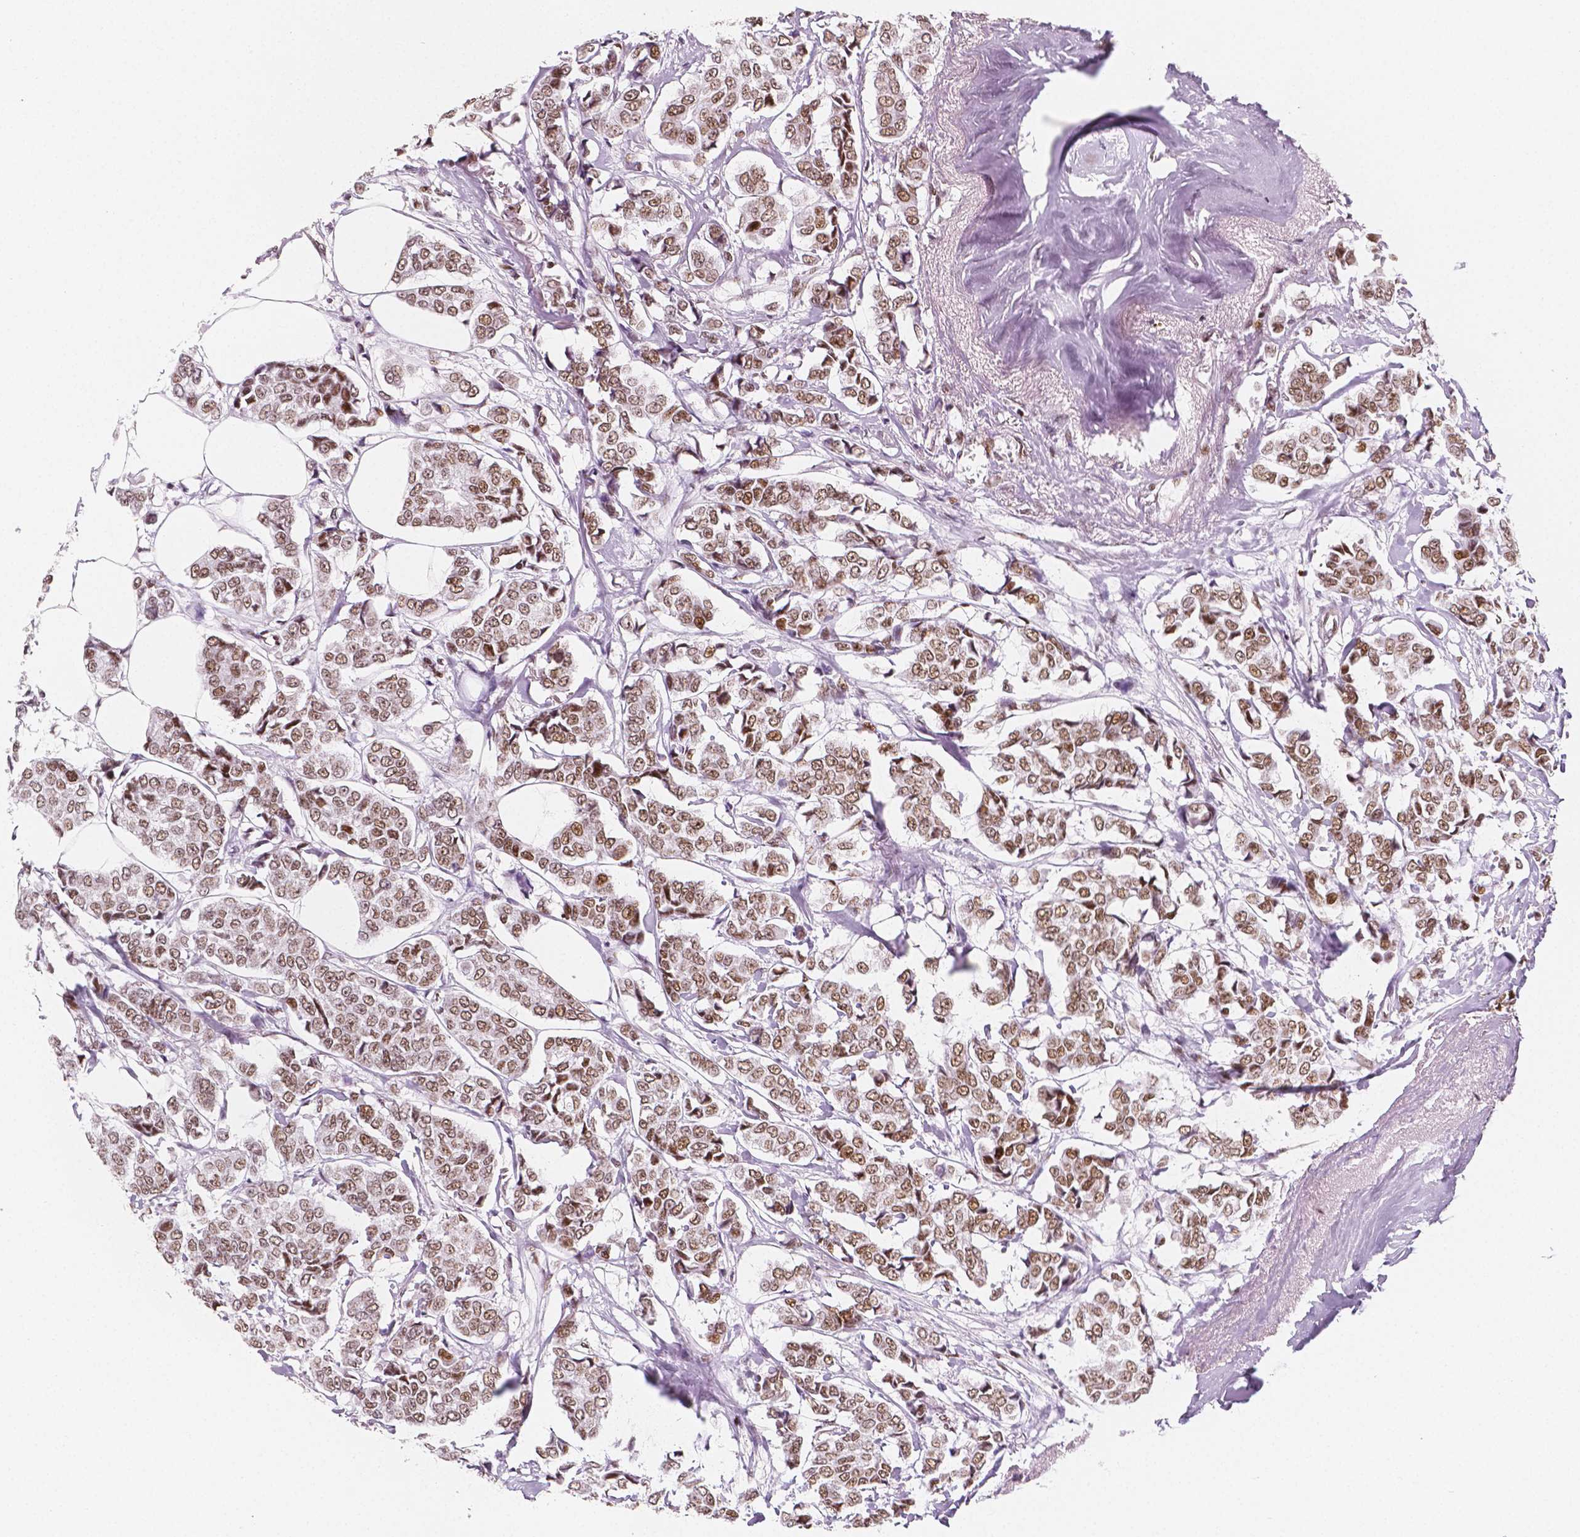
{"staining": {"intensity": "moderate", "quantity": ">75%", "location": "nuclear"}, "tissue": "breast cancer", "cell_type": "Tumor cells", "image_type": "cancer", "snomed": [{"axis": "morphology", "description": "Duct carcinoma"}, {"axis": "topography", "description": "Breast"}], "caption": "Immunohistochemistry staining of breast cancer, which exhibits medium levels of moderate nuclear expression in approximately >75% of tumor cells indicating moderate nuclear protein staining. The staining was performed using DAB (brown) for protein detection and nuclei were counterstained in hematoxylin (blue).", "gene": "HDAC1", "patient": {"sex": "female", "age": 94}}